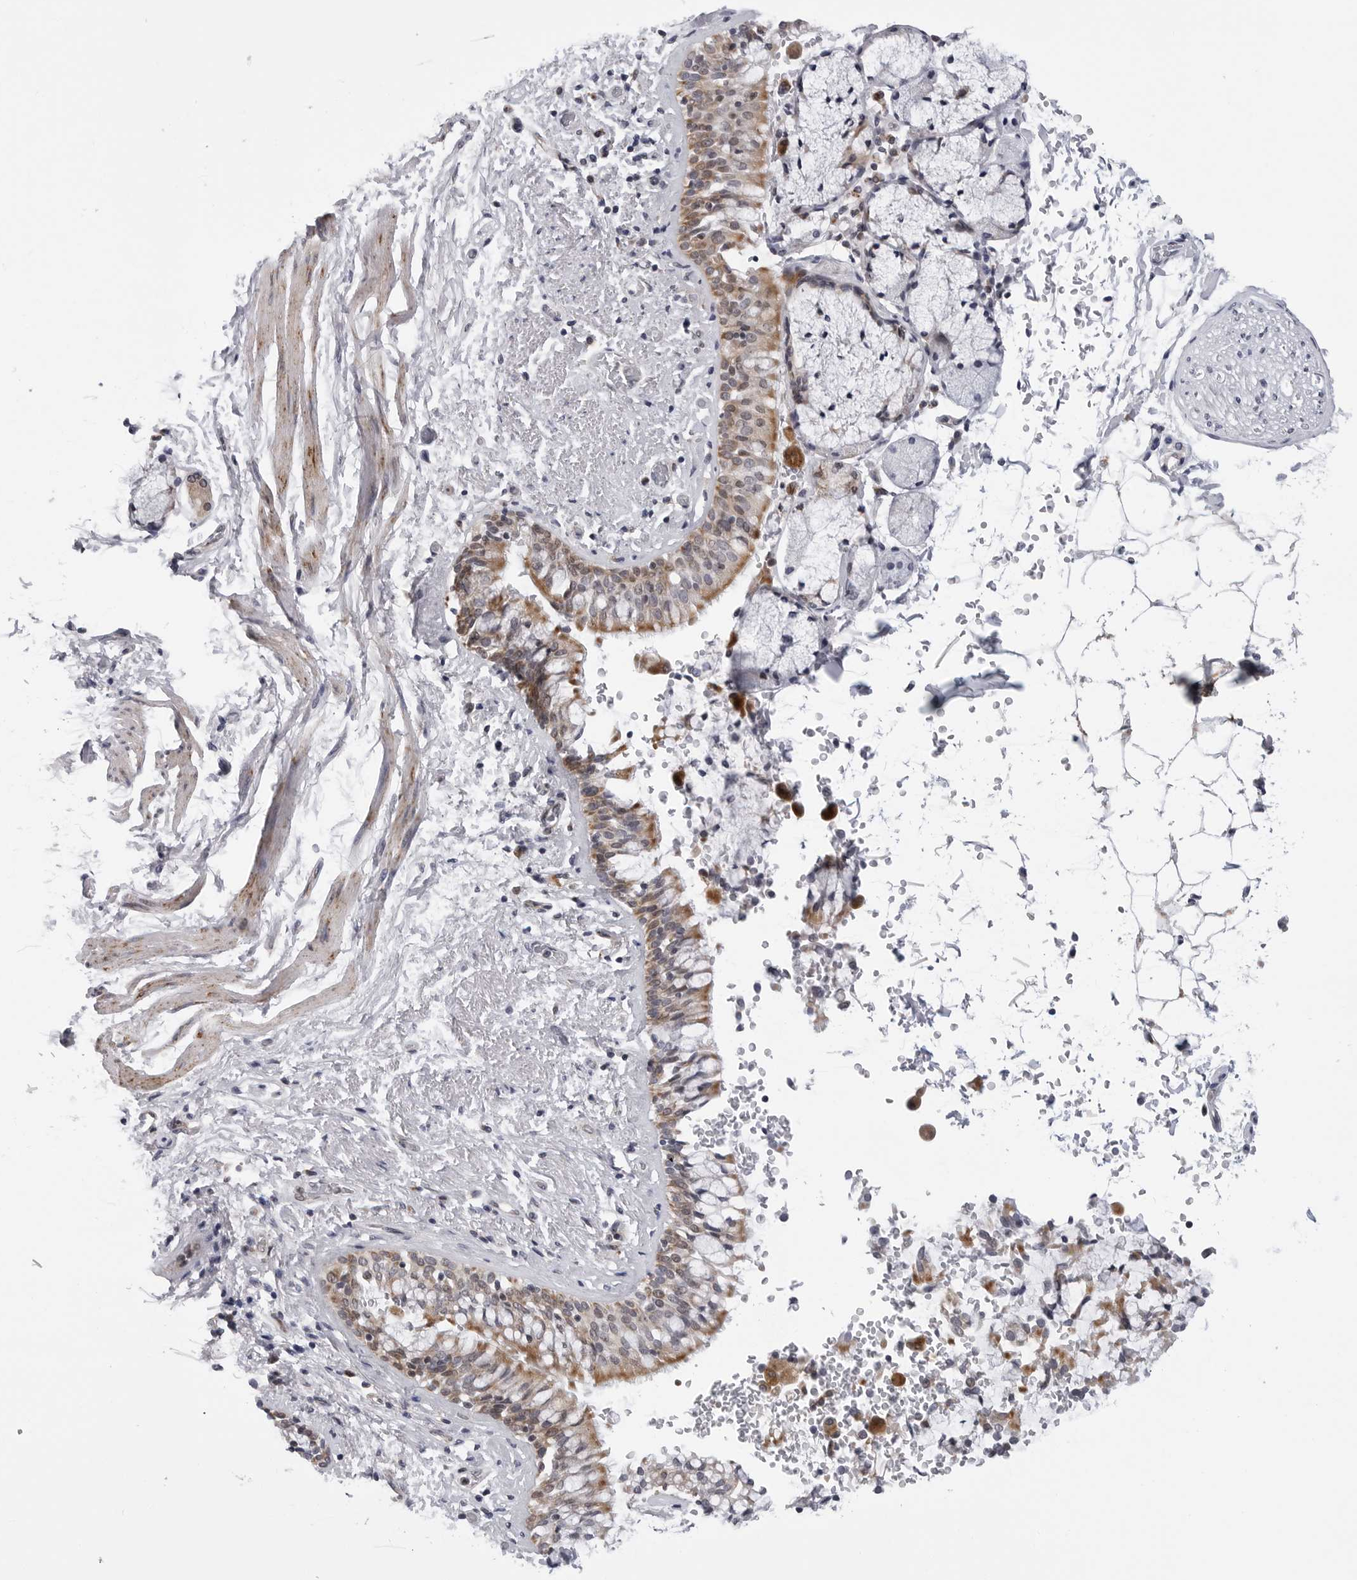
{"staining": {"intensity": "moderate", "quantity": ">75%", "location": "cytoplasmic/membranous"}, "tissue": "bronchus", "cell_type": "Respiratory epithelial cells", "image_type": "normal", "snomed": [{"axis": "morphology", "description": "Normal tissue, NOS"}, {"axis": "morphology", "description": "Inflammation, NOS"}, {"axis": "topography", "description": "Cartilage tissue"}, {"axis": "topography", "description": "Bronchus"}, {"axis": "topography", "description": "Lung"}], "caption": "IHC of benign human bronchus exhibits medium levels of moderate cytoplasmic/membranous staining in about >75% of respiratory epithelial cells.", "gene": "CDK20", "patient": {"sex": "female", "age": 64}}